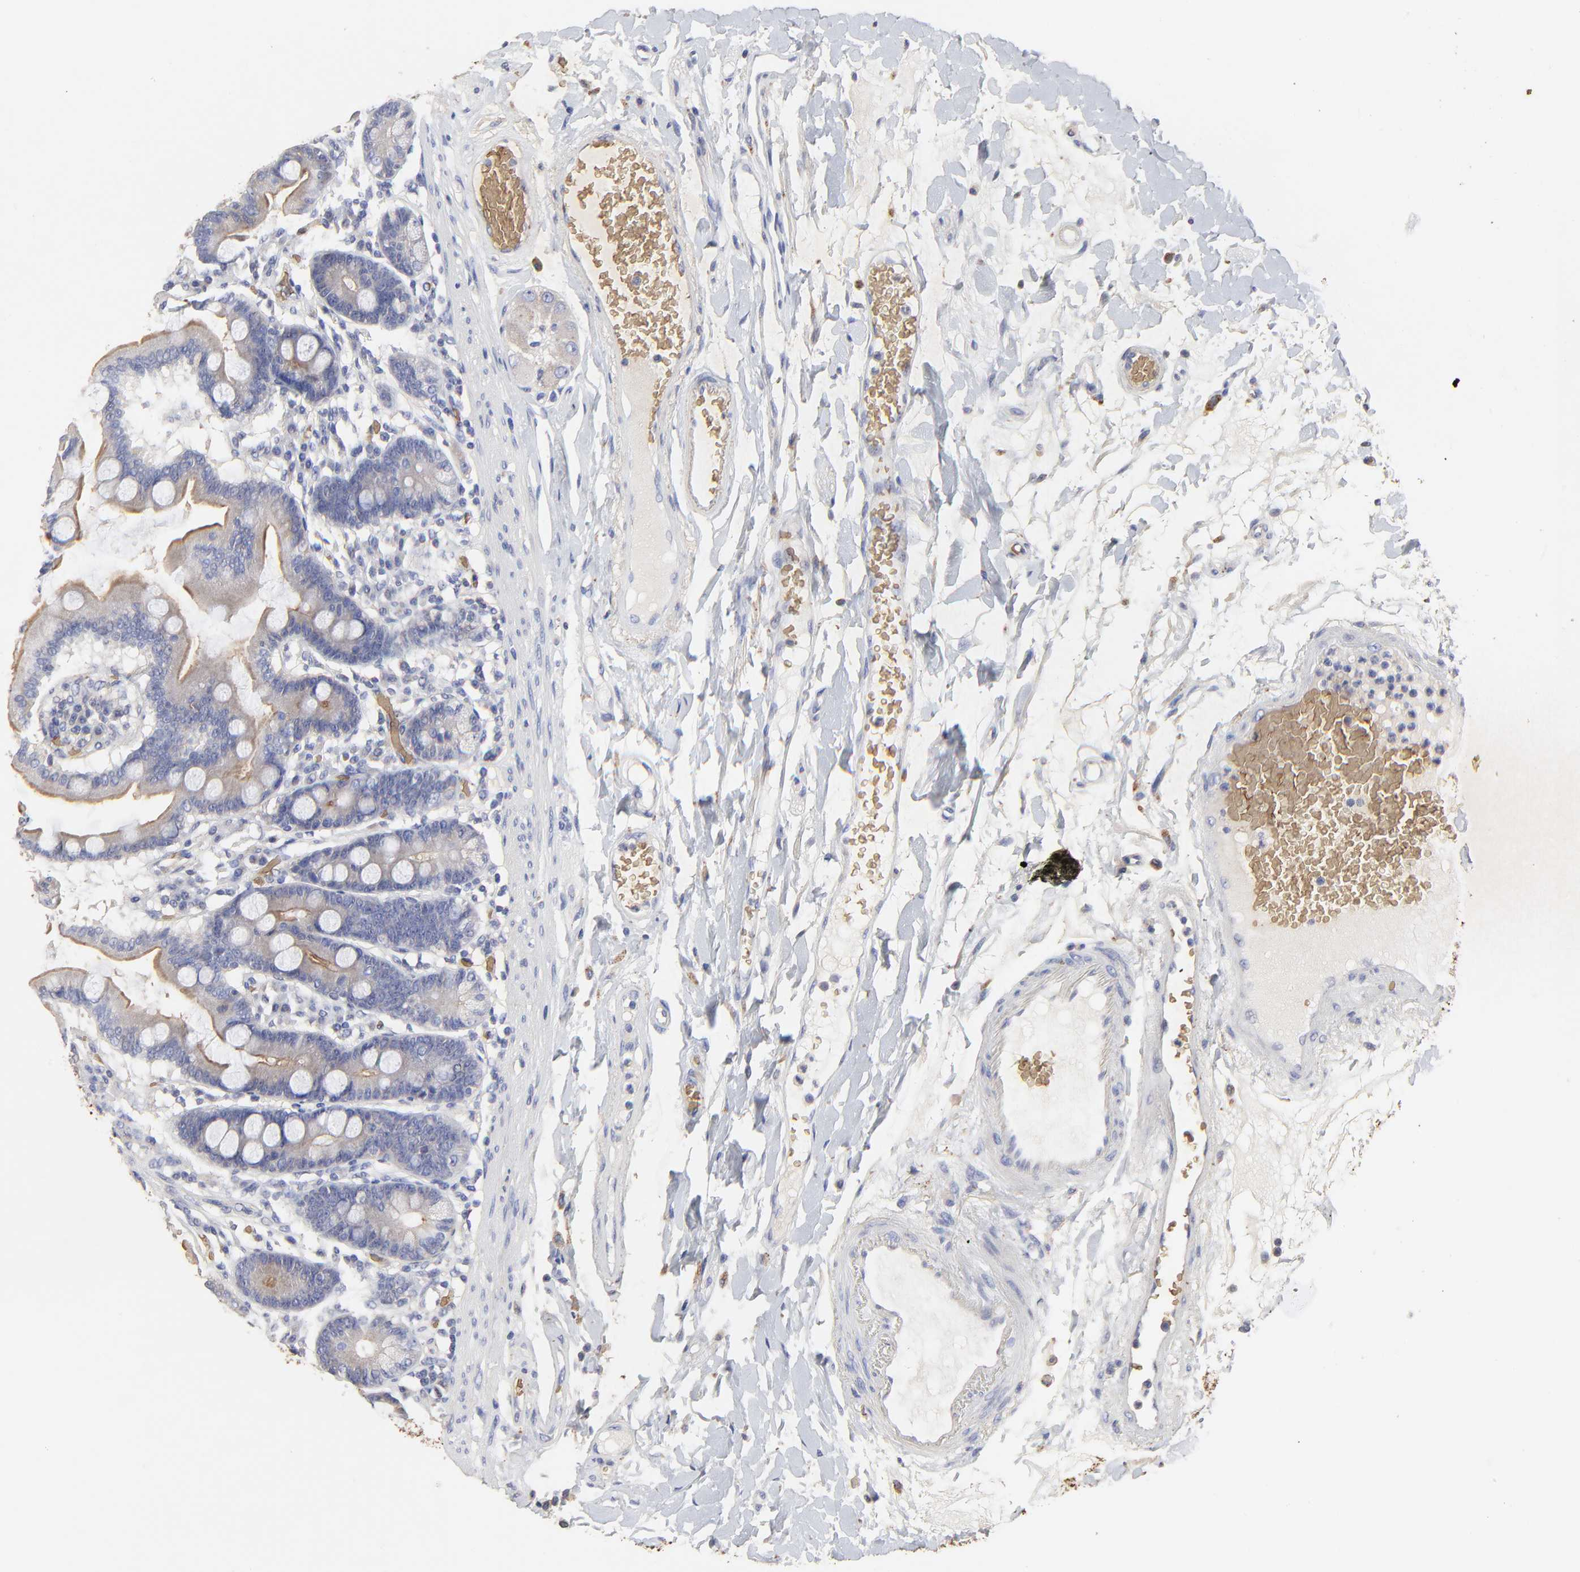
{"staining": {"intensity": "moderate", "quantity": ">75%", "location": "cytoplasmic/membranous"}, "tissue": "duodenum", "cell_type": "Glandular cells", "image_type": "normal", "snomed": [{"axis": "morphology", "description": "Normal tissue, NOS"}, {"axis": "topography", "description": "Duodenum"}], "caption": "Protein expression analysis of benign duodenum exhibits moderate cytoplasmic/membranous expression in about >75% of glandular cells. (Stains: DAB (3,3'-diaminobenzidine) in brown, nuclei in blue, Microscopy: brightfield microscopy at high magnification).", "gene": "PAG1", "patient": {"sex": "female", "age": 64}}